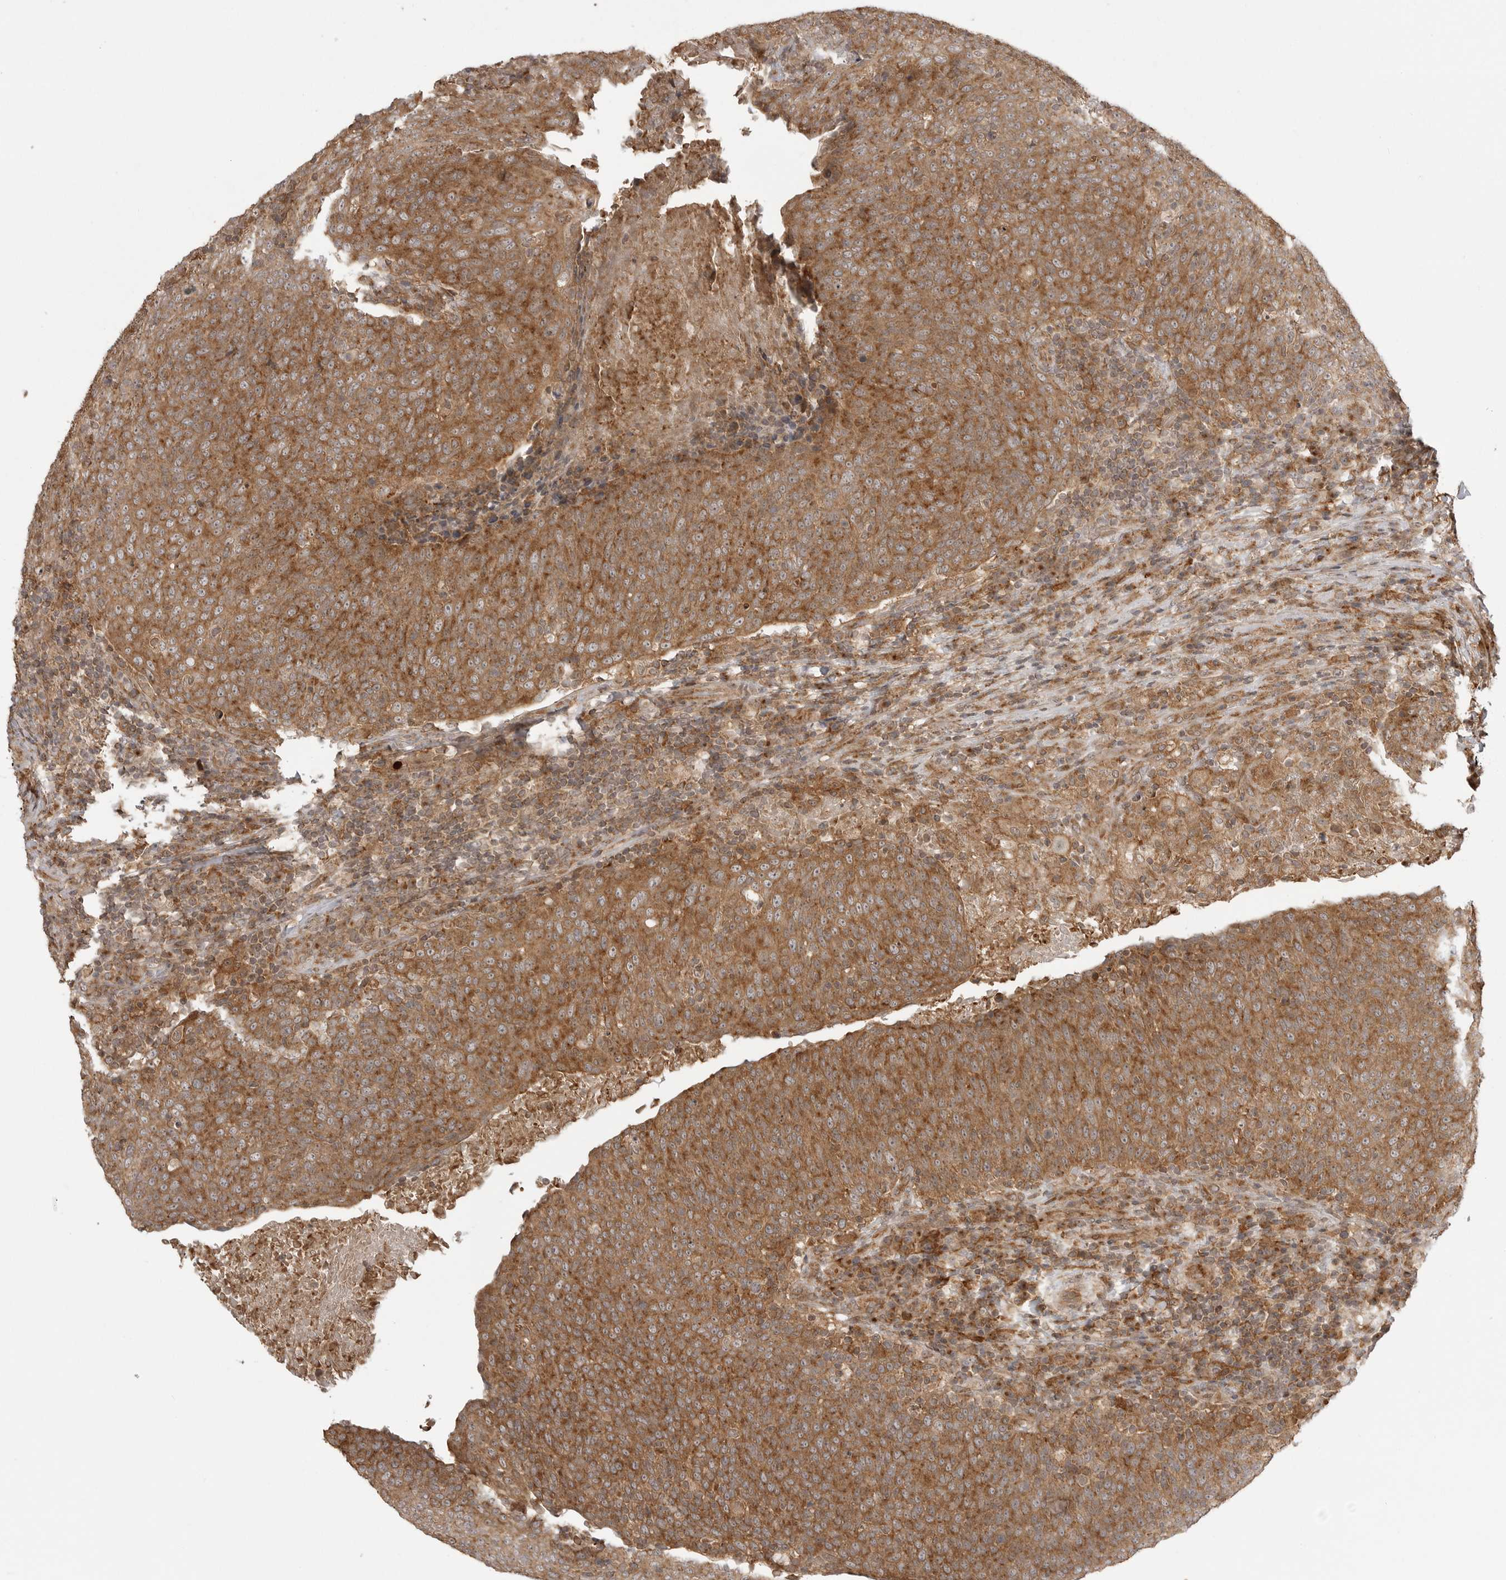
{"staining": {"intensity": "moderate", "quantity": ">75%", "location": "cytoplasmic/membranous"}, "tissue": "head and neck cancer", "cell_type": "Tumor cells", "image_type": "cancer", "snomed": [{"axis": "morphology", "description": "Squamous cell carcinoma, NOS"}, {"axis": "morphology", "description": "Squamous cell carcinoma, metastatic, NOS"}, {"axis": "topography", "description": "Lymph node"}, {"axis": "topography", "description": "Head-Neck"}], "caption": "Immunohistochemistry (IHC) (DAB (3,3'-diaminobenzidine)) staining of human head and neck cancer demonstrates moderate cytoplasmic/membranous protein expression in approximately >75% of tumor cells.", "gene": "FAT3", "patient": {"sex": "male", "age": 62}}